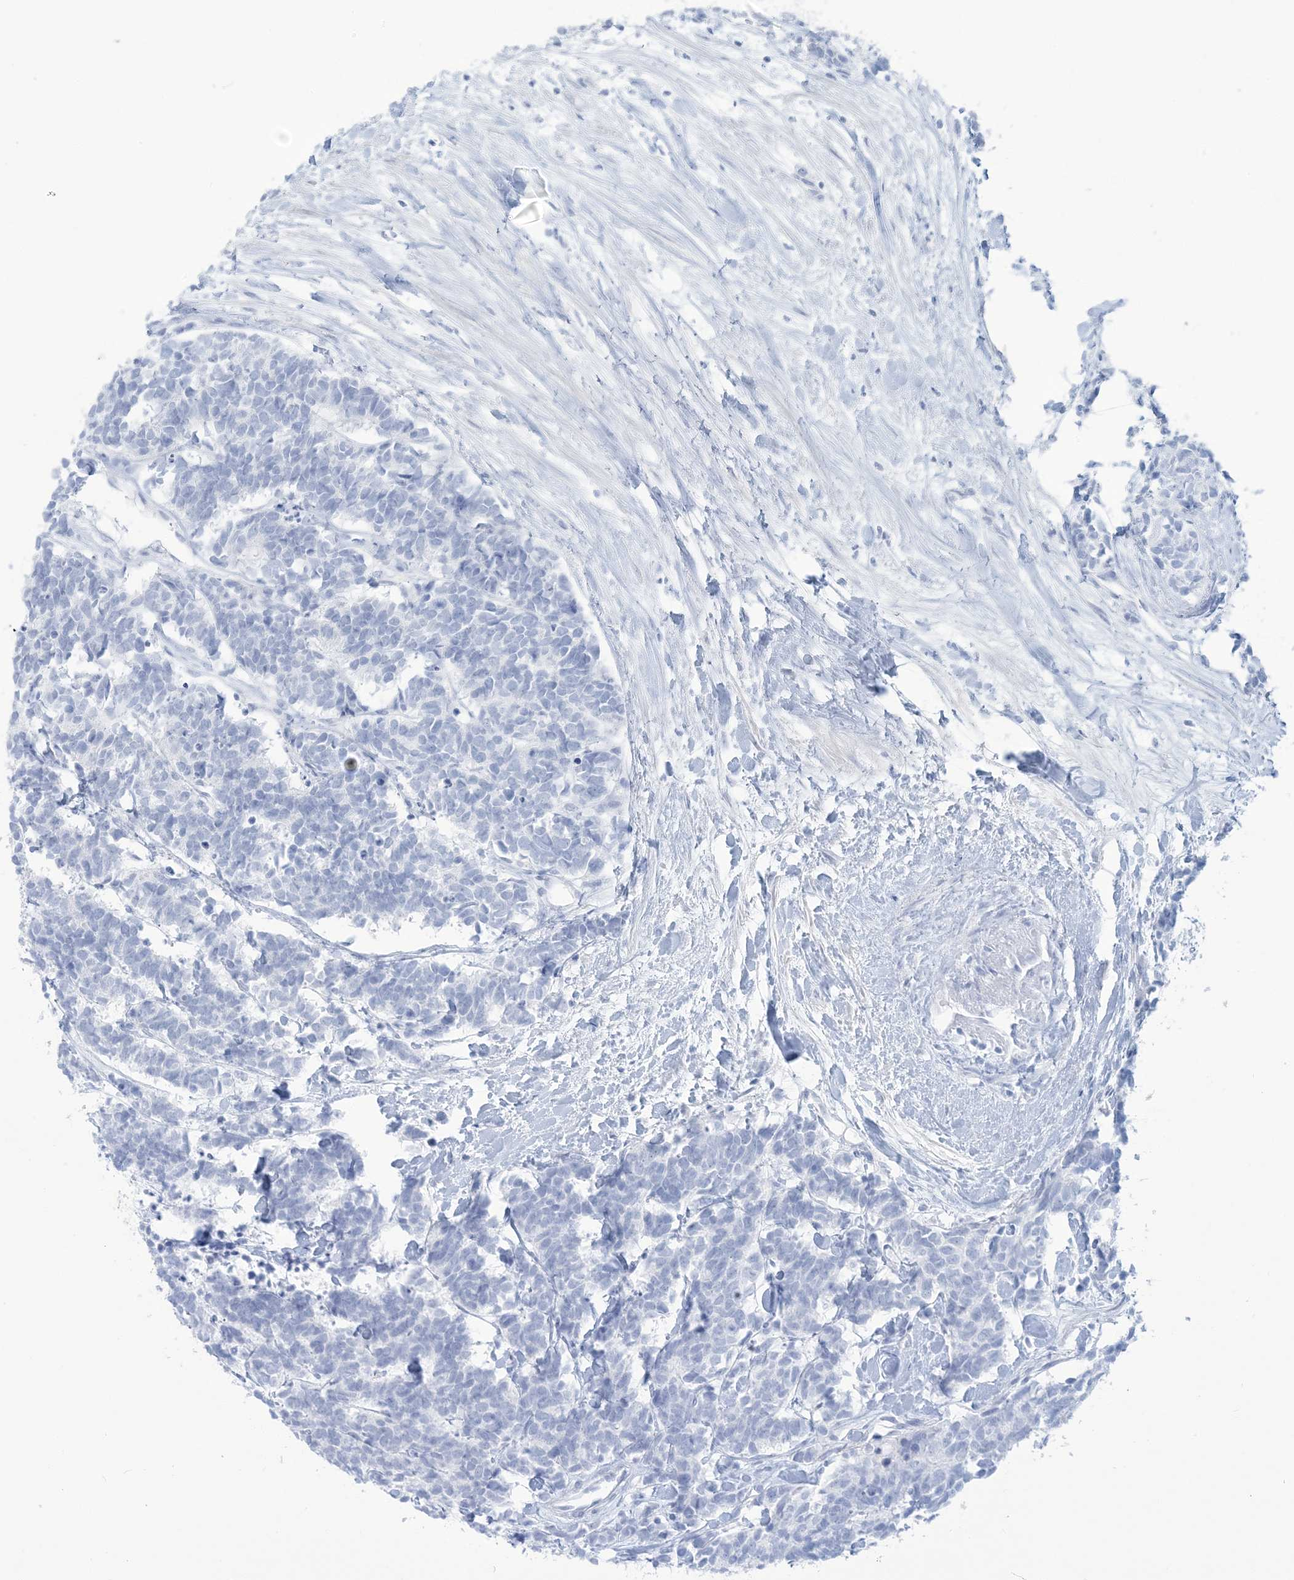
{"staining": {"intensity": "negative", "quantity": "none", "location": "none"}, "tissue": "carcinoid", "cell_type": "Tumor cells", "image_type": "cancer", "snomed": [{"axis": "morphology", "description": "Carcinoma, NOS"}, {"axis": "morphology", "description": "Carcinoid, malignant, NOS"}, {"axis": "topography", "description": "Urinary bladder"}], "caption": "Carcinoid was stained to show a protein in brown. There is no significant expression in tumor cells.", "gene": "AGXT", "patient": {"sex": "male", "age": 57}}